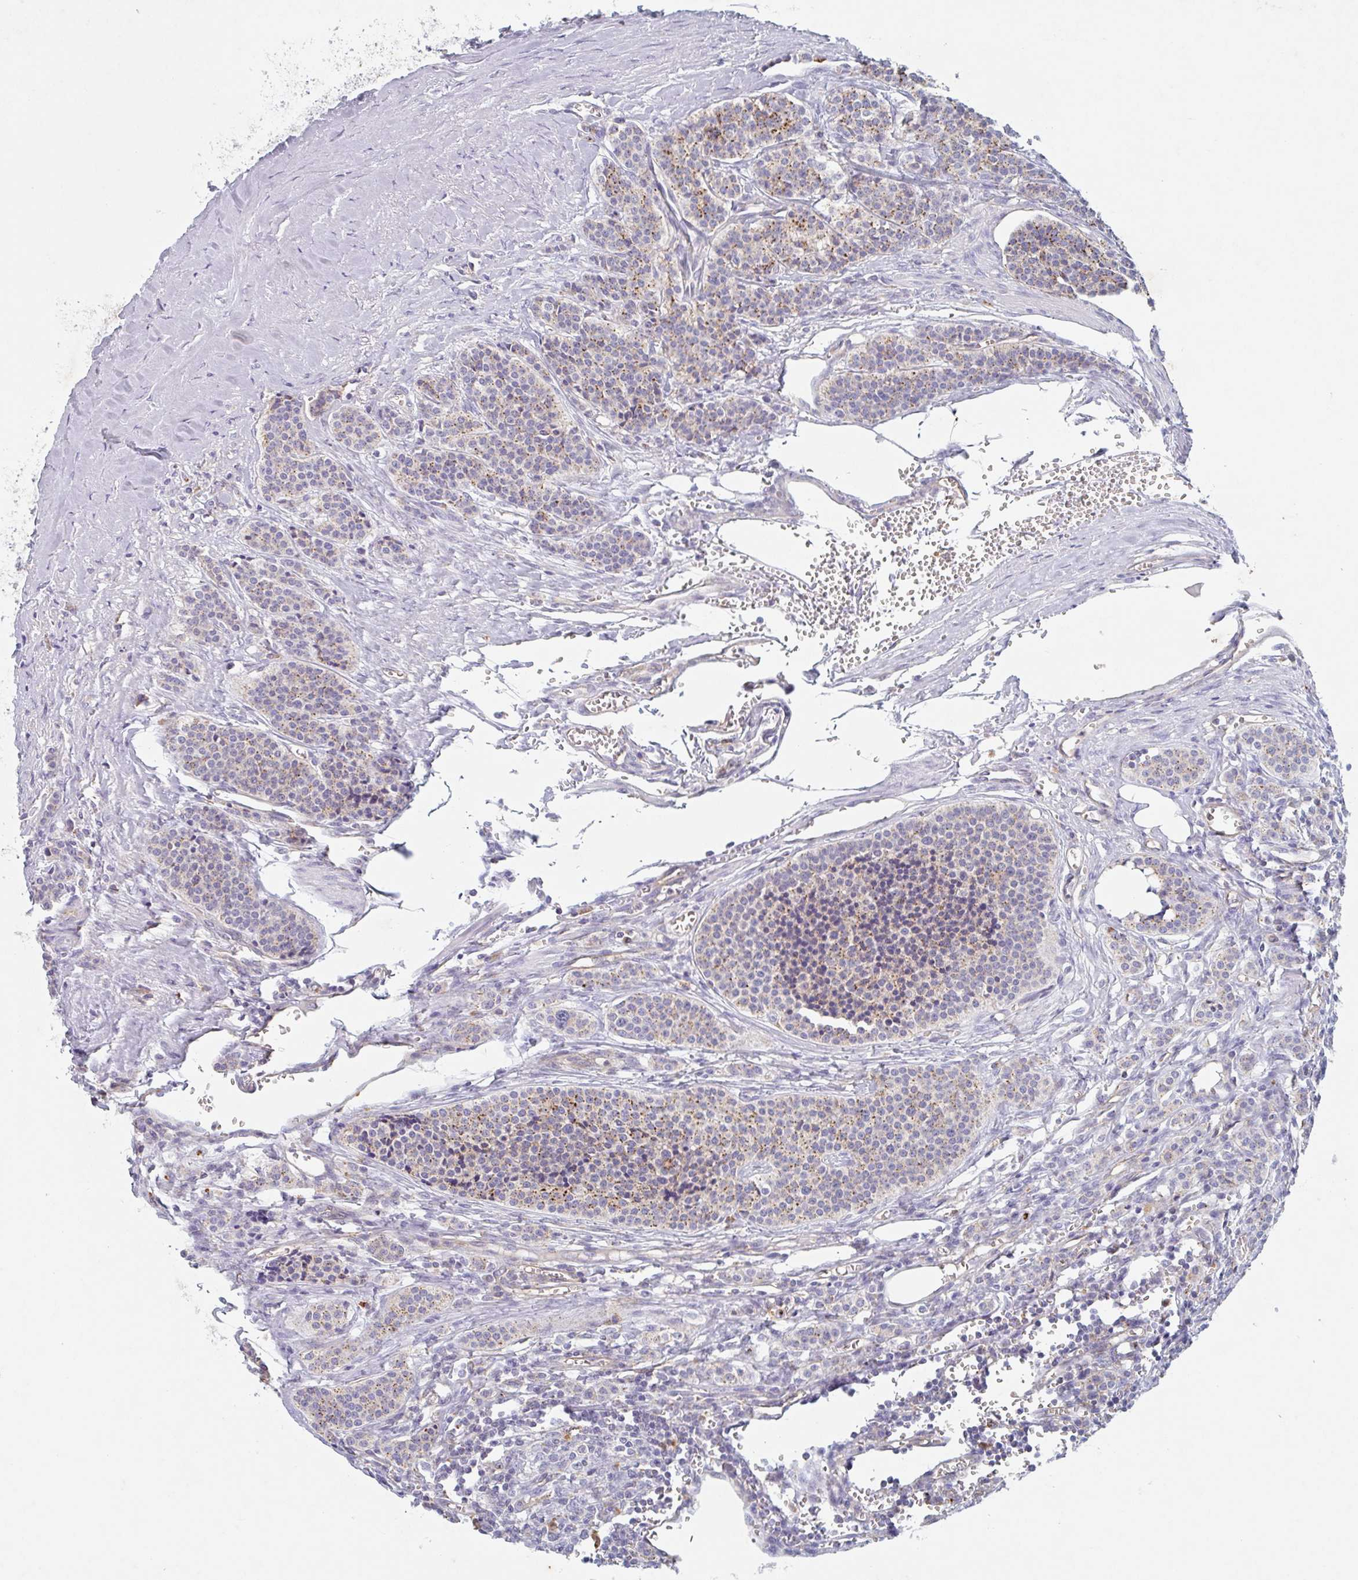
{"staining": {"intensity": "moderate", "quantity": ">75%", "location": "cytoplasmic/membranous"}, "tissue": "carcinoid", "cell_type": "Tumor cells", "image_type": "cancer", "snomed": [{"axis": "morphology", "description": "Carcinoid, malignant, NOS"}, {"axis": "topography", "description": "Small intestine"}], "caption": "Moderate cytoplasmic/membranous staining is identified in approximately >75% of tumor cells in carcinoid.", "gene": "MANBA", "patient": {"sex": "male", "age": 63}}